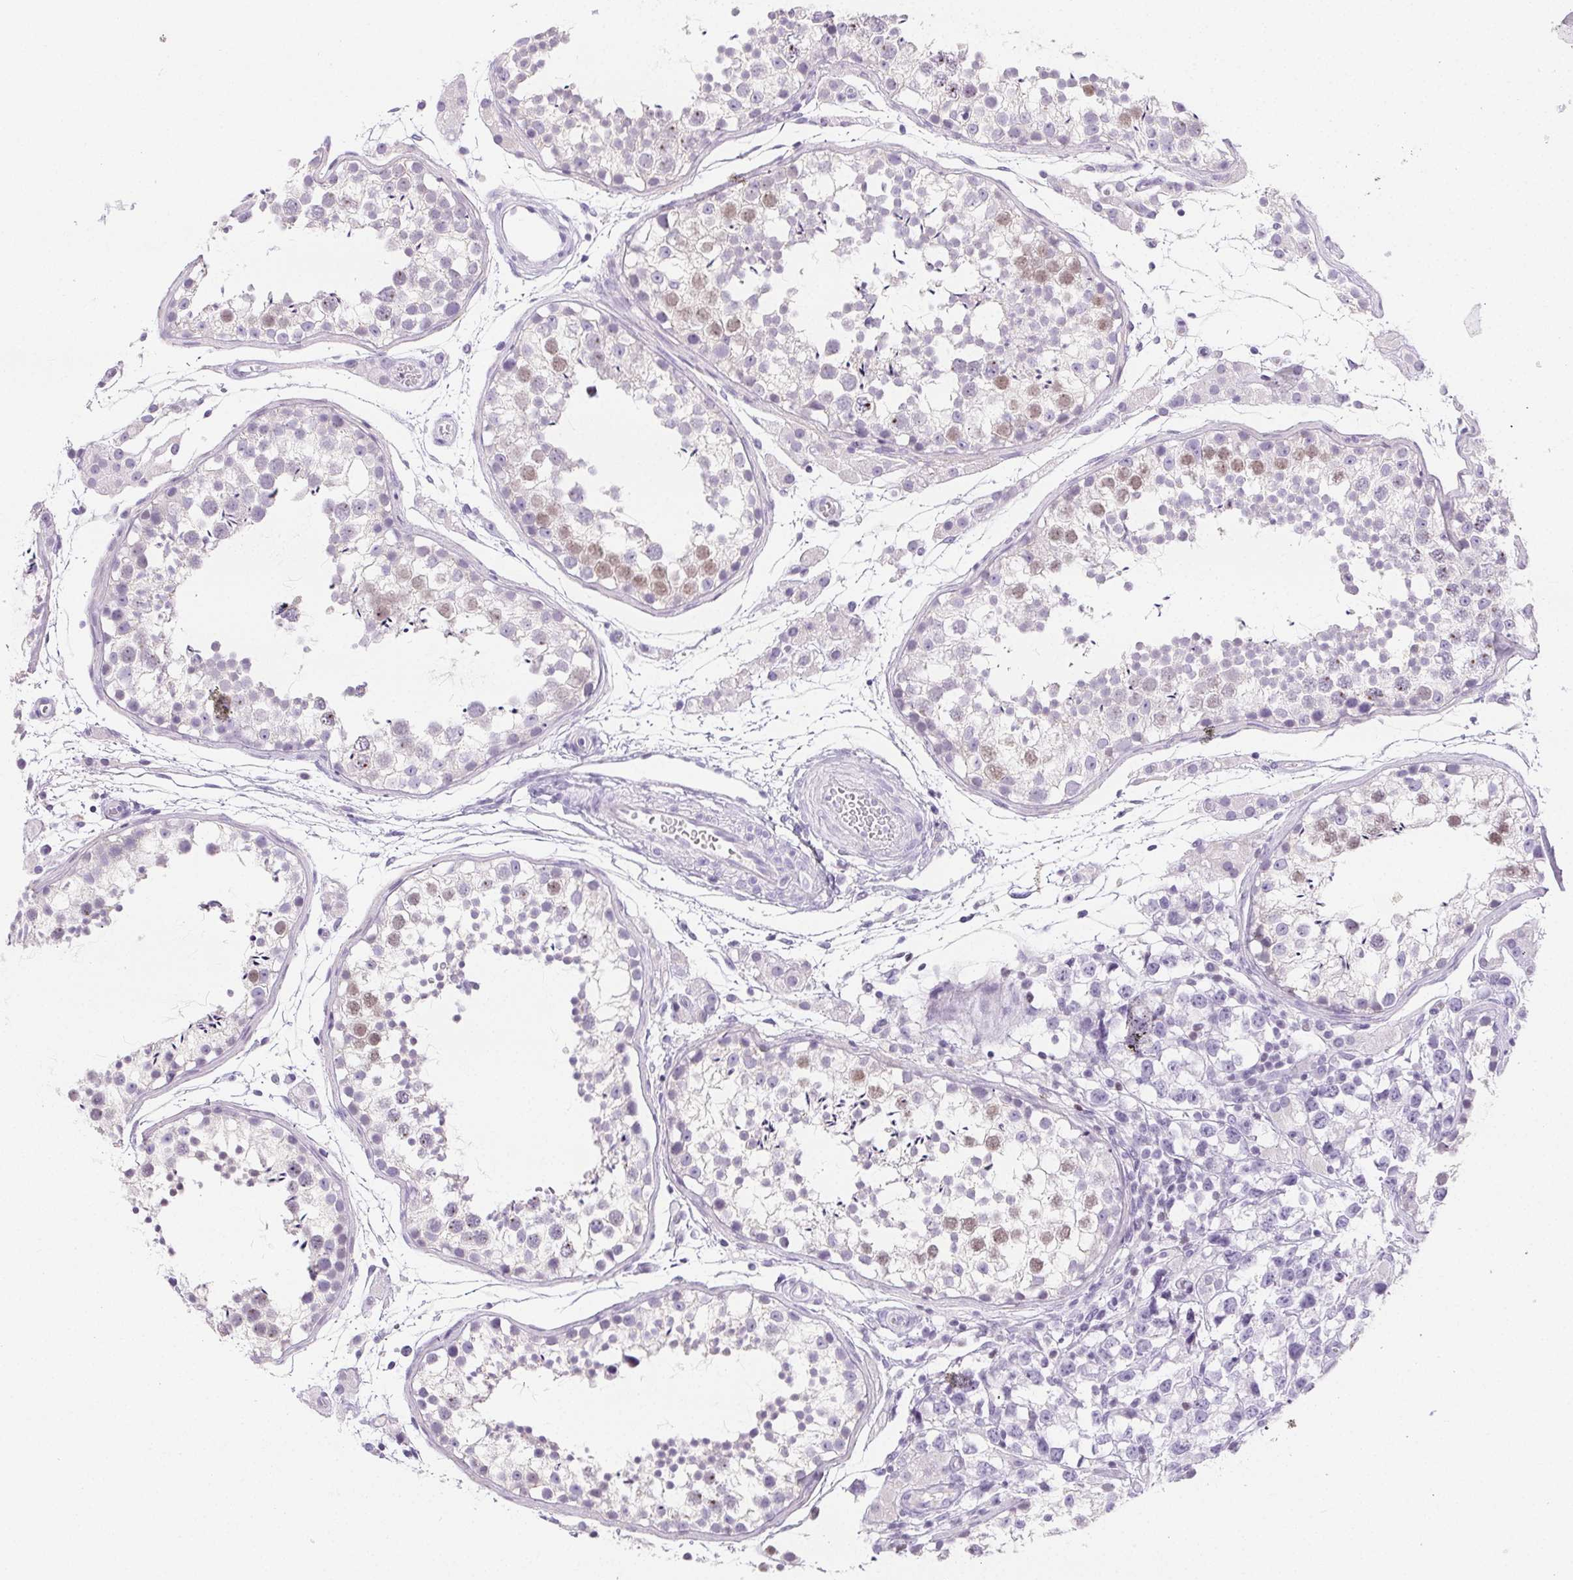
{"staining": {"intensity": "moderate", "quantity": "<25%", "location": "cytoplasmic/membranous,nuclear"}, "tissue": "testis", "cell_type": "Cells in seminiferous ducts", "image_type": "normal", "snomed": [{"axis": "morphology", "description": "Normal tissue, NOS"}, {"axis": "morphology", "description": "Seminoma, NOS"}, {"axis": "topography", "description": "Testis"}], "caption": "This image displays immunohistochemistry (IHC) staining of benign human testis, with low moderate cytoplasmic/membranous,nuclear positivity in approximately <25% of cells in seminiferous ducts.", "gene": "BEND2", "patient": {"sex": "male", "age": 29}}